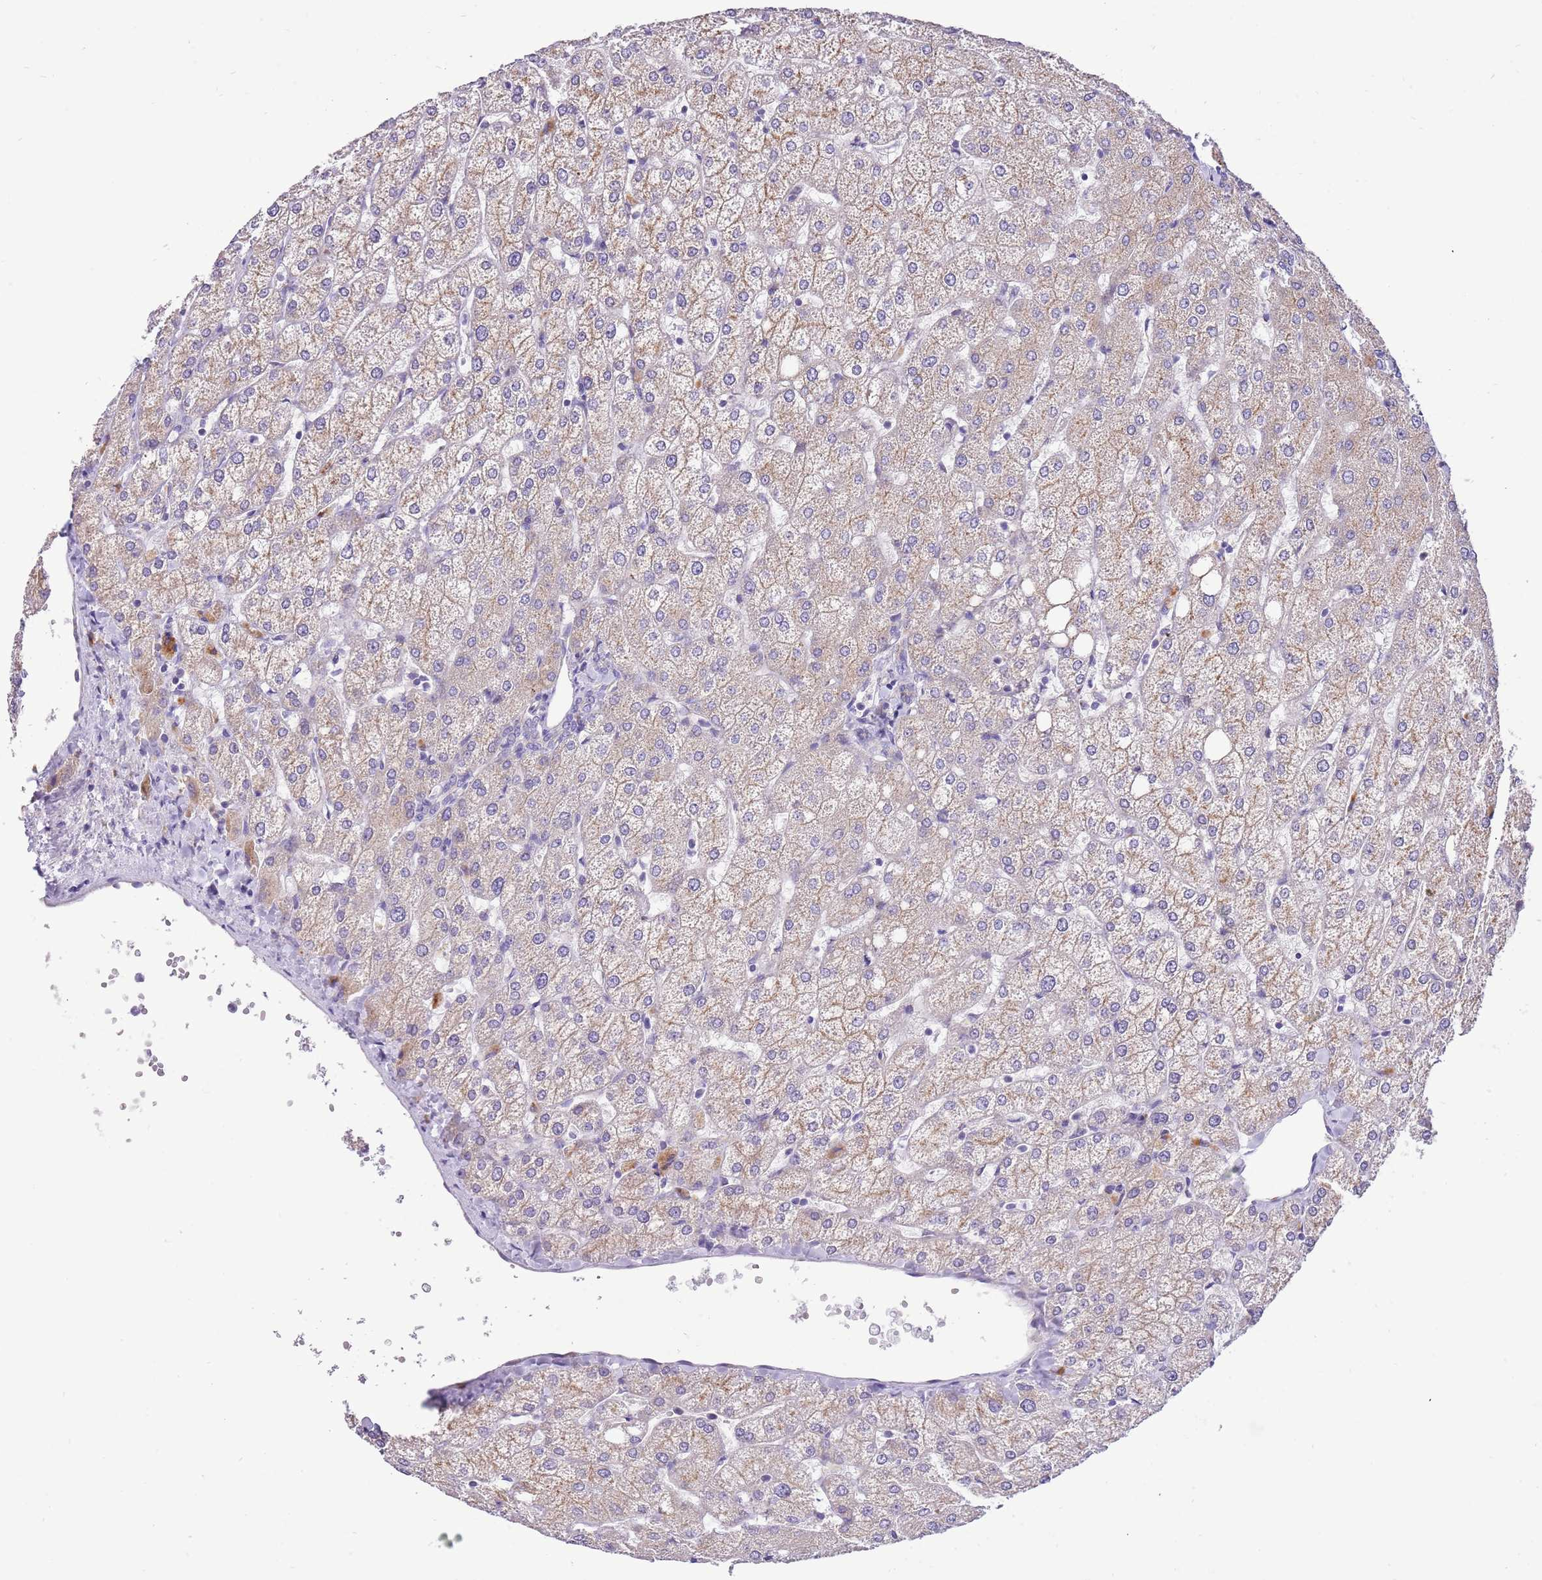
{"staining": {"intensity": "negative", "quantity": "none", "location": "none"}, "tissue": "liver", "cell_type": "Cholangiocytes", "image_type": "normal", "snomed": [{"axis": "morphology", "description": "Normal tissue, NOS"}, {"axis": "topography", "description": "Liver"}], "caption": "IHC of normal human liver displays no expression in cholangiocytes.", "gene": "COX17", "patient": {"sex": "female", "age": 54}}